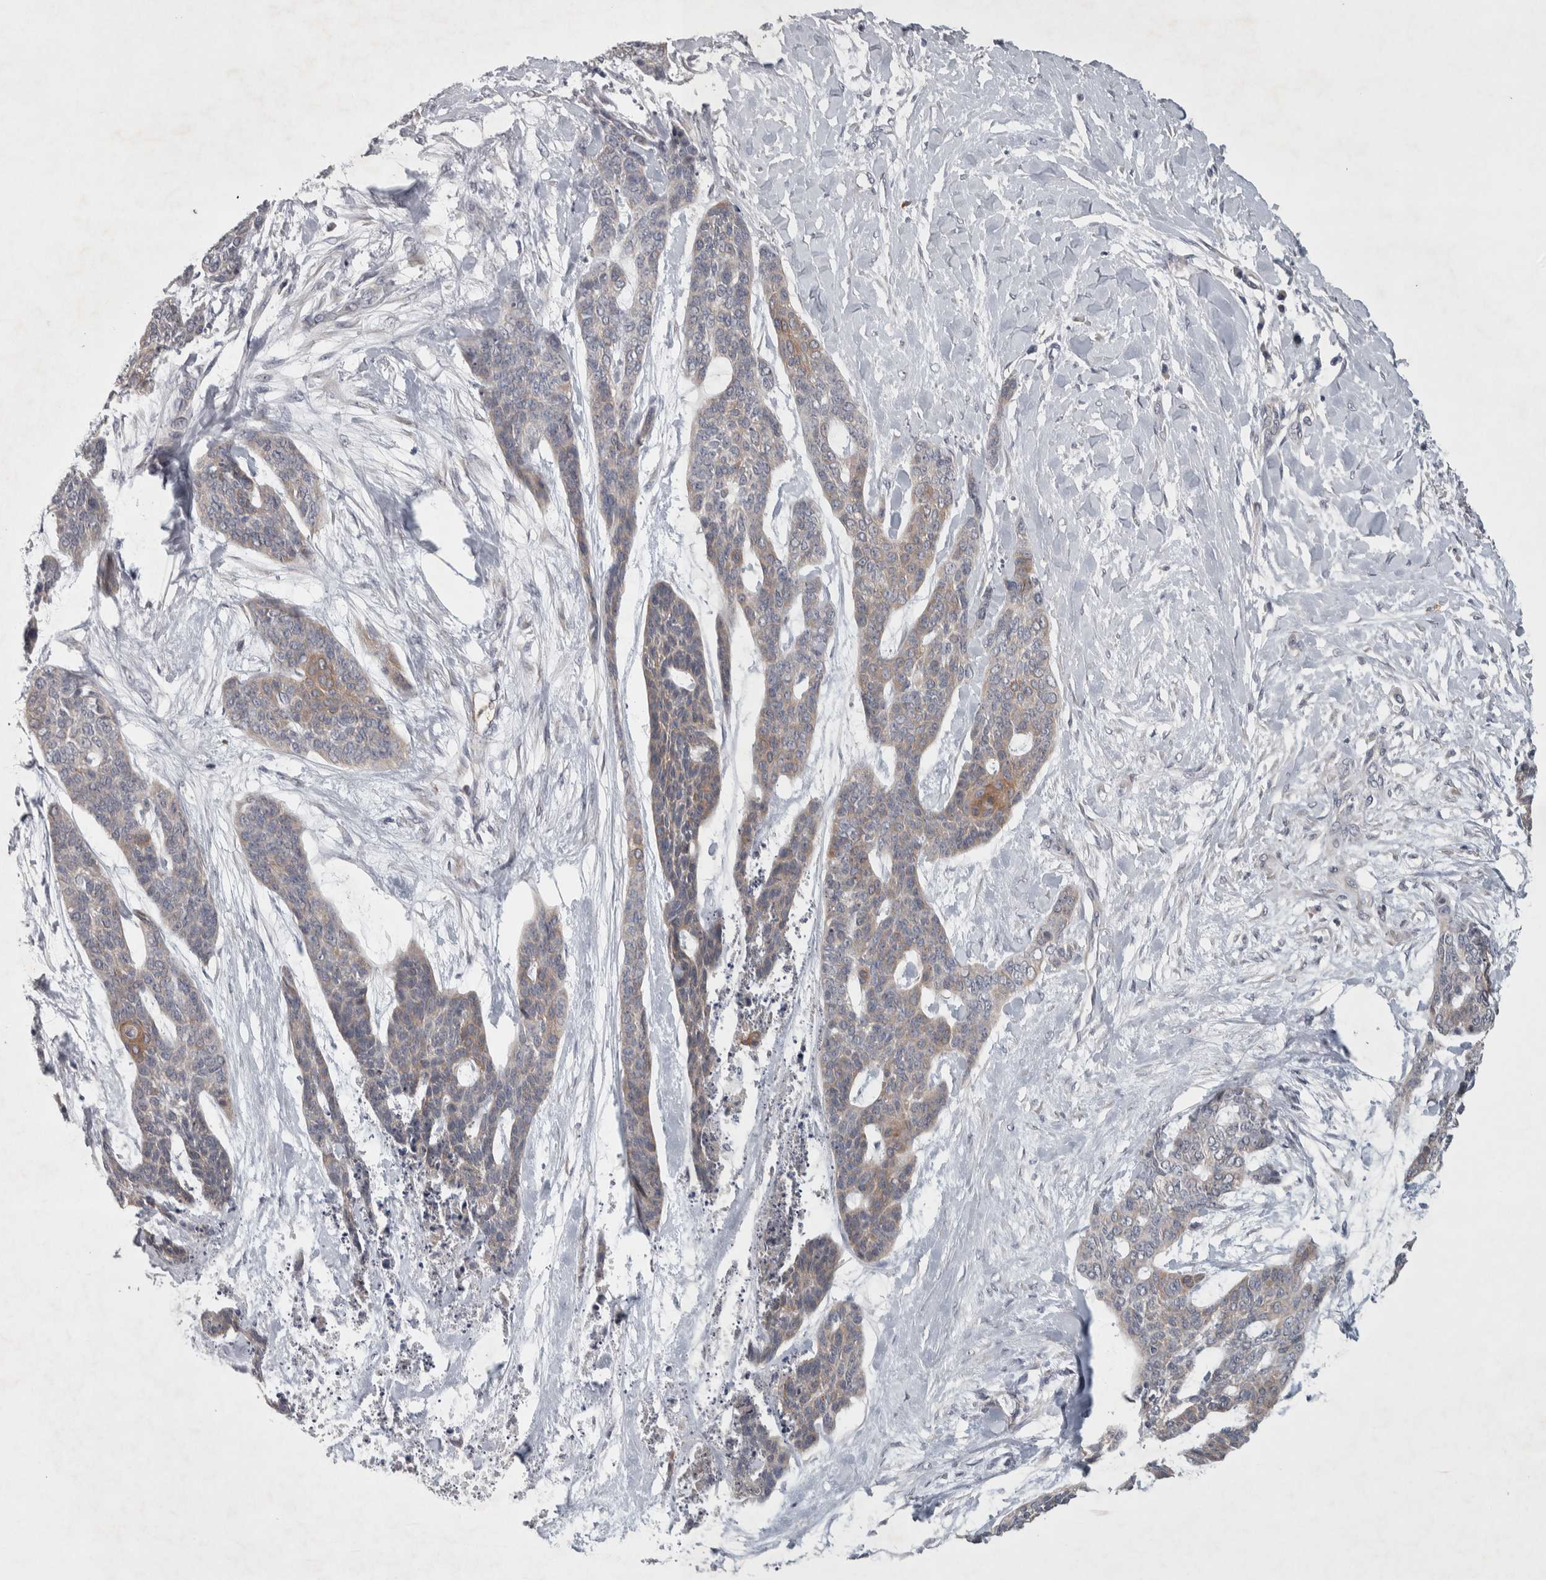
{"staining": {"intensity": "weak", "quantity": "25%-75%", "location": "cytoplasmic/membranous"}, "tissue": "skin cancer", "cell_type": "Tumor cells", "image_type": "cancer", "snomed": [{"axis": "morphology", "description": "Basal cell carcinoma"}, {"axis": "topography", "description": "Skin"}], "caption": "Immunohistochemistry of human skin cancer (basal cell carcinoma) demonstrates low levels of weak cytoplasmic/membranous staining in about 25%-75% of tumor cells. (DAB (3,3'-diaminobenzidine) IHC with brightfield microscopy, high magnification).", "gene": "SRP68", "patient": {"sex": "female", "age": 64}}